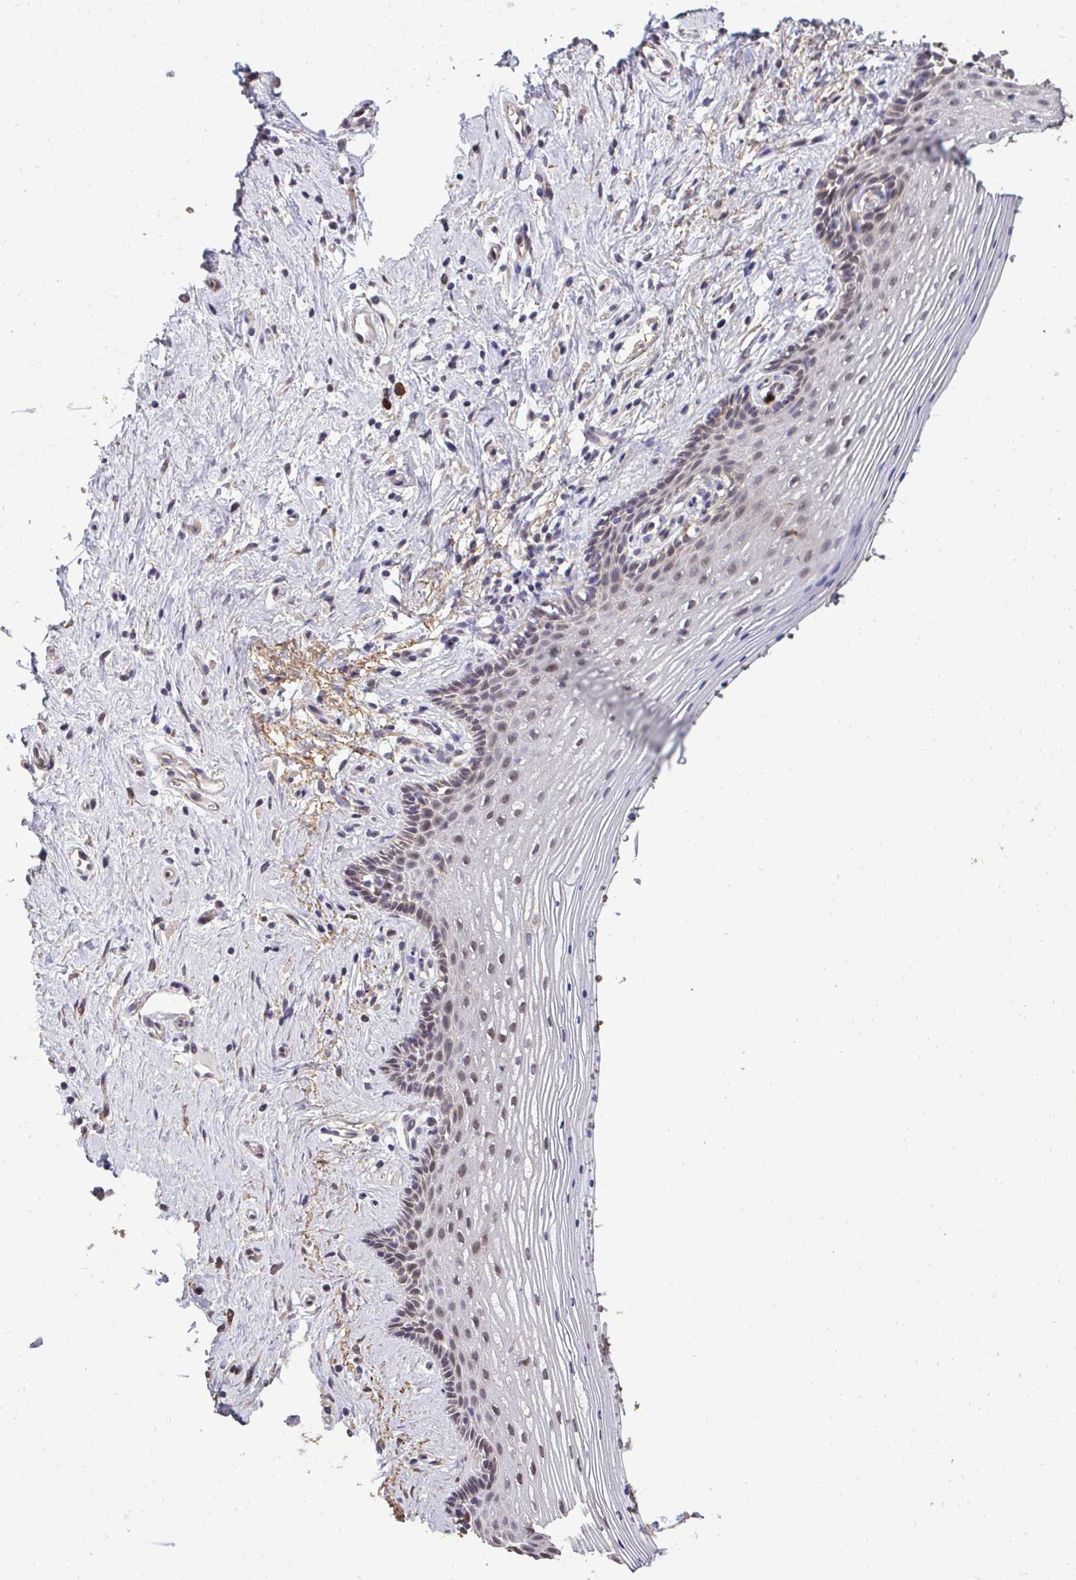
{"staining": {"intensity": "weak", "quantity": "25%-75%", "location": "cytoplasmic/membranous,nuclear"}, "tissue": "vagina", "cell_type": "Squamous epithelial cells", "image_type": "normal", "snomed": [{"axis": "morphology", "description": "Normal tissue, NOS"}, {"axis": "topography", "description": "Vagina"}], "caption": "Protein expression analysis of normal vagina displays weak cytoplasmic/membranous,nuclear staining in about 25%-75% of squamous epithelial cells.", "gene": "FIBCD1", "patient": {"sex": "female", "age": 42}}